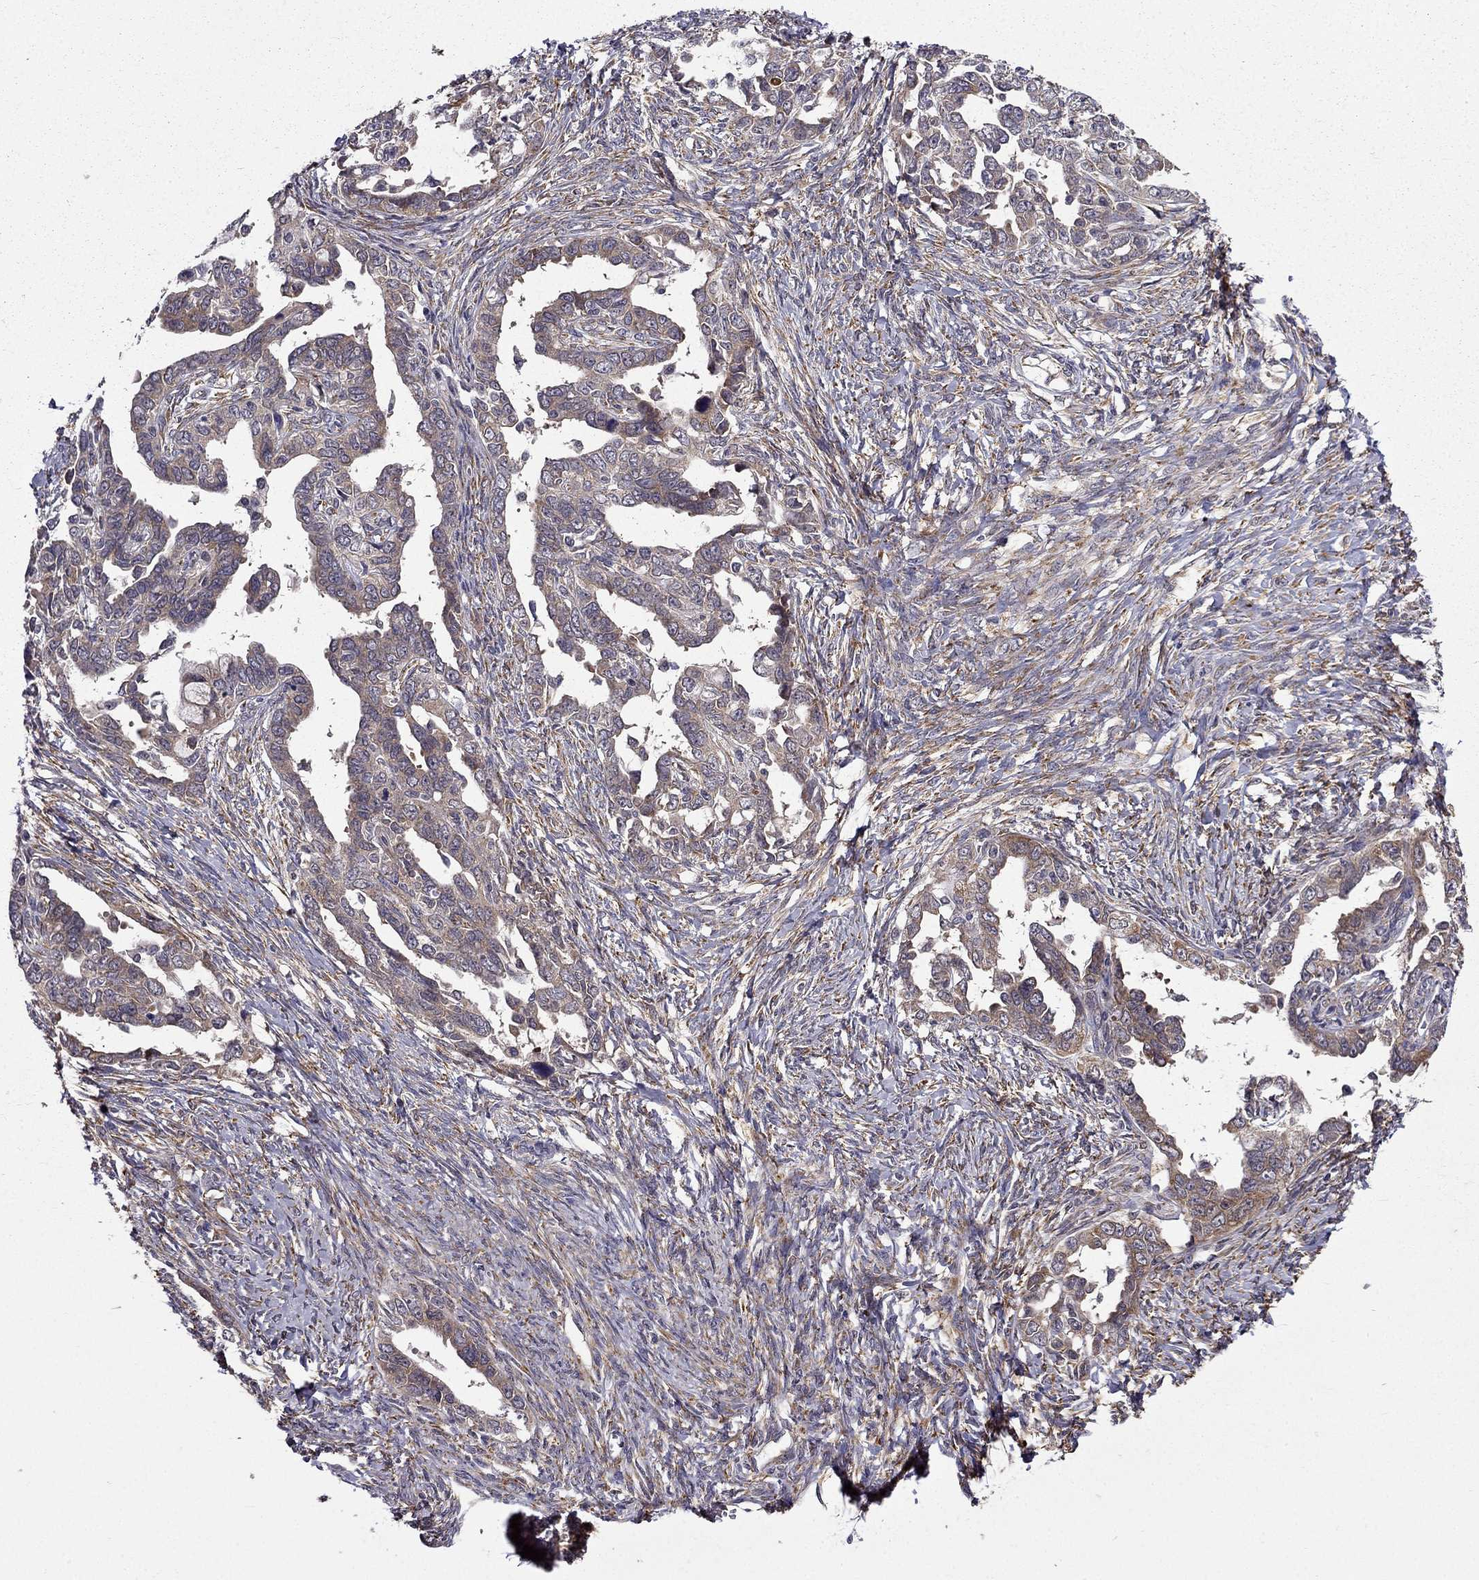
{"staining": {"intensity": "moderate", "quantity": "<25%", "location": "cytoplasmic/membranous"}, "tissue": "ovarian cancer", "cell_type": "Tumor cells", "image_type": "cancer", "snomed": [{"axis": "morphology", "description": "Cystadenocarcinoma, serous, NOS"}, {"axis": "topography", "description": "Ovary"}], "caption": "High-magnification brightfield microscopy of serous cystadenocarcinoma (ovarian) stained with DAB (brown) and counterstained with hematoxylin (blue). tumor cells exhibit moderate cytoplasmic/membranous staining is appreciated in about<25% of cells. Using DAB (brown) and hematoxylin (blue) stains, captured at high magnification using brightfield microscopy.", "gene": "ARHGEF28", "patient": {"sex": "female", "age": 69}}